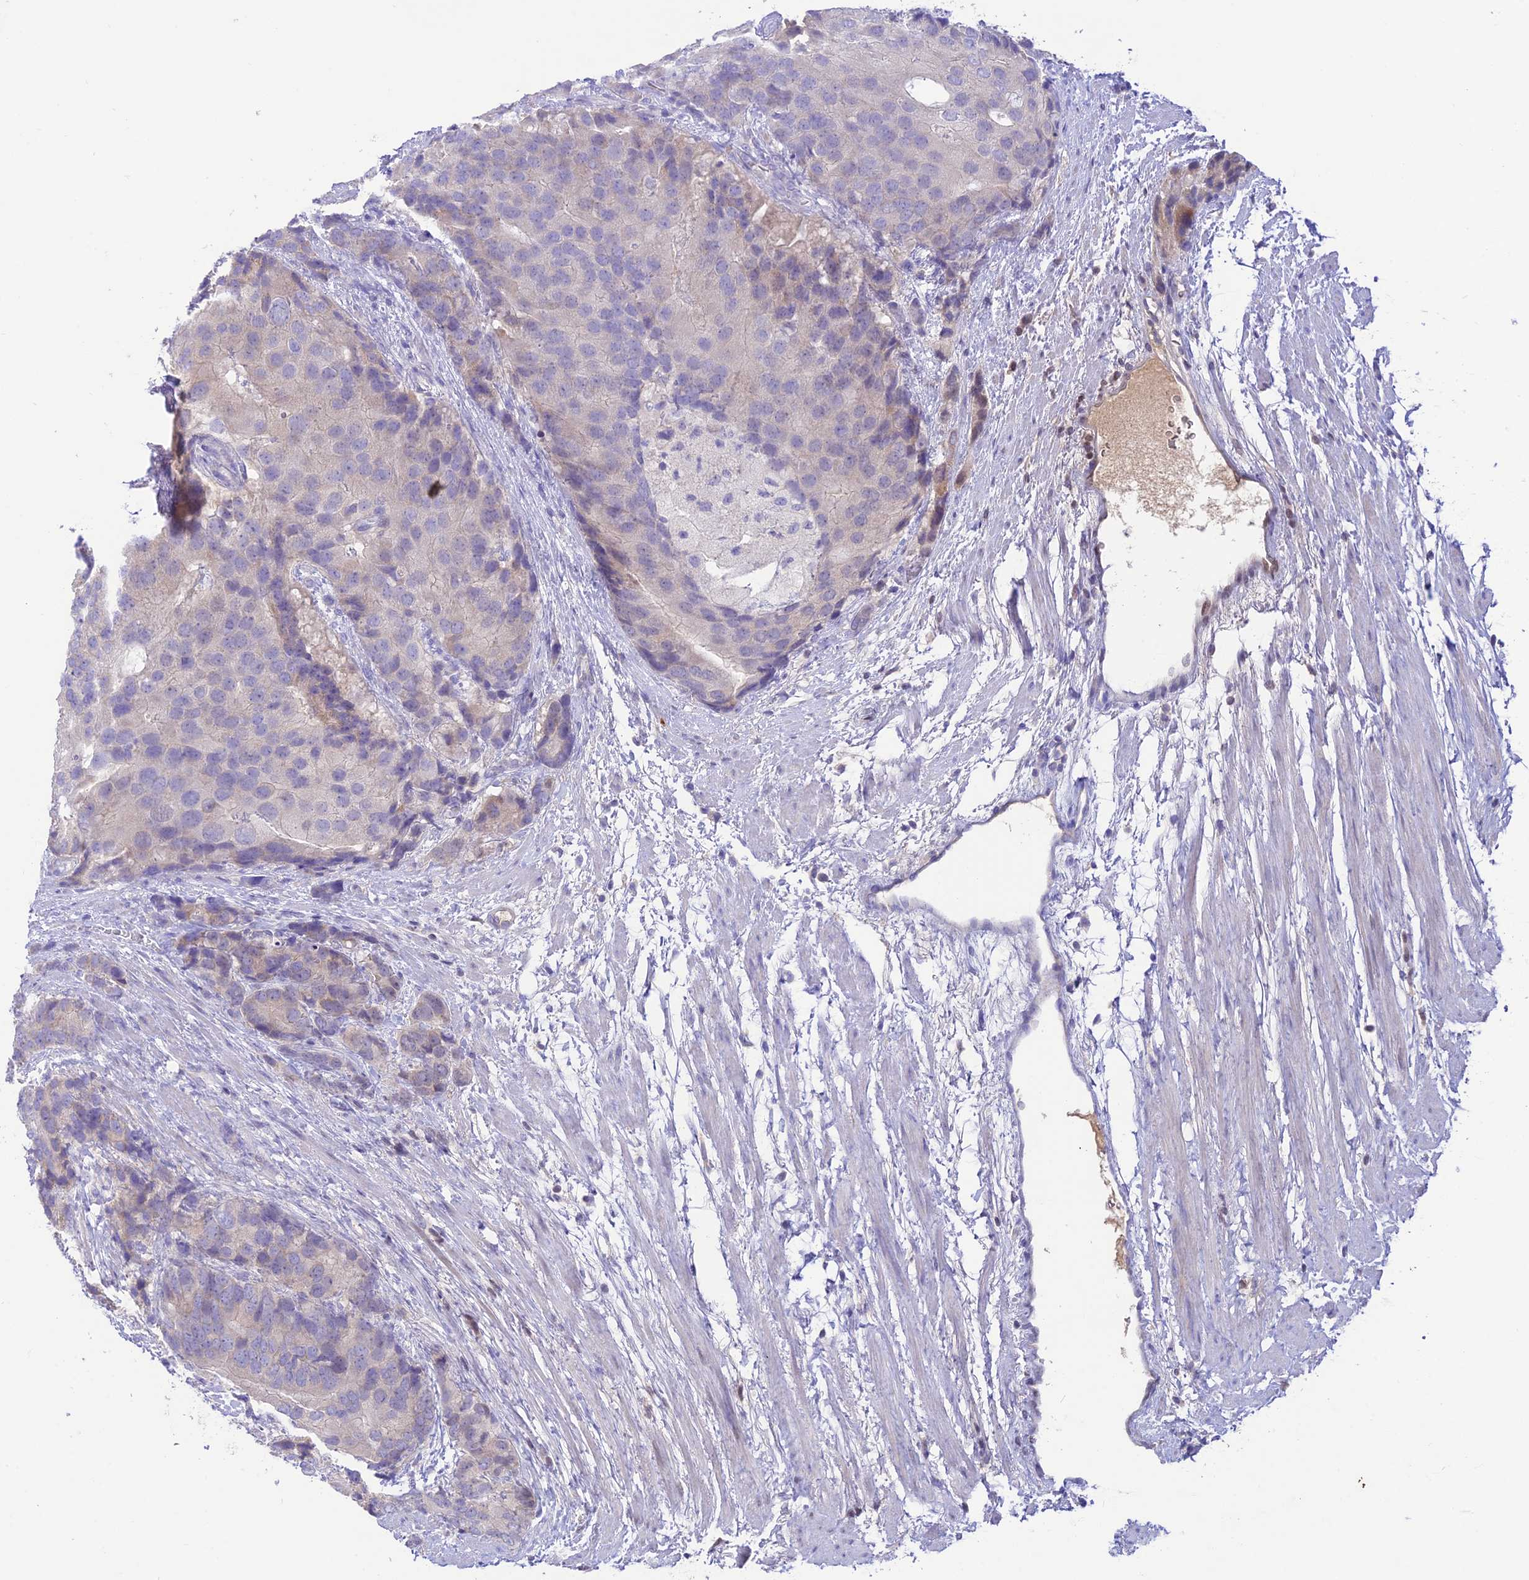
{"staining": {"intensity": "negative", "quantity": "none", "location": "none"}, "tissue": "prostate cancer", "cell_type": "Tumor cells", "image_type": "cancer", "snomed": [{"axis": "morphology", "description": "Adenocarcinoma, High grade"}, {"axis": "topography", "description": "Prostate"}], "caption": "High magnification brightfield microscopy of high-grade adenocarcinoma (prostate) stained with DAB (3,3'-diaminobenzidine) (brown) and counterstained with hematoxylin (blue): tumor cells show no significant expression.", "gene": "NLRP9", "patient": {"sex": "male", "age": 62}}